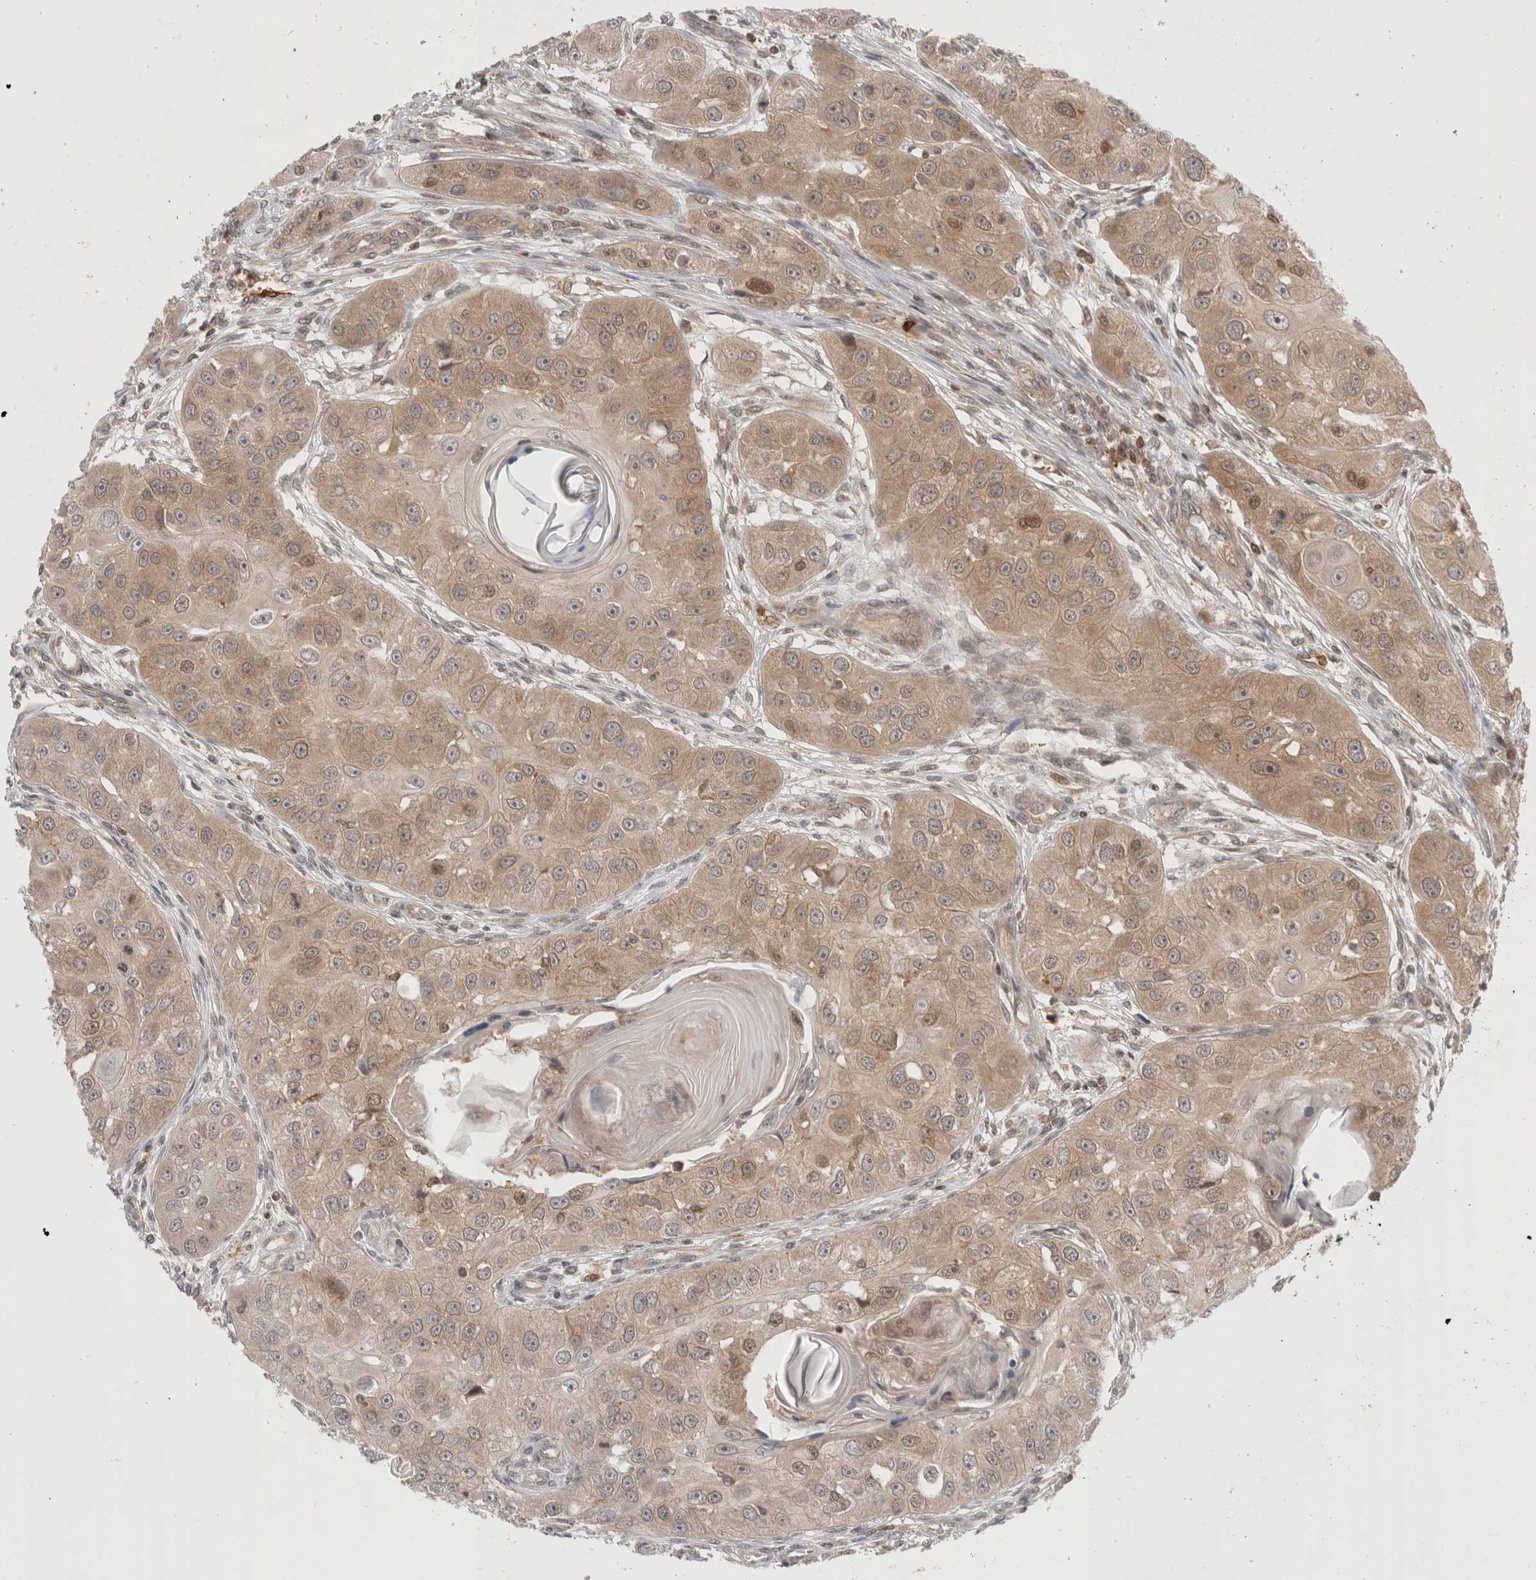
{"staining": {"intensity": "moderate", "quantity": "25%-75%", "location": "cytoplasmic/membranous"}, "tissue": "head and neck cancer", "cell_type": "Tumor cells", "image_type": "cancer", "snomed": [{"axis": "morphology", "description": "Normal tissue, NOS"}, {"axis": "morphology", "description": "Squamous cell carcinoma, NOS"}, {"axis": "topography", "description": "Skeletal muscle"}, {"axis": "topography", "description": "Head-Neck"}], "caption": "The micrograph displays a brown stain indicating the presence of a protein in the cytoplasmic/membranous of tumor cells in head and neck cancer (squamous cell carcinoma).", "gene": "NFKB1", "patient": {"sex": "male", "age": 51}}